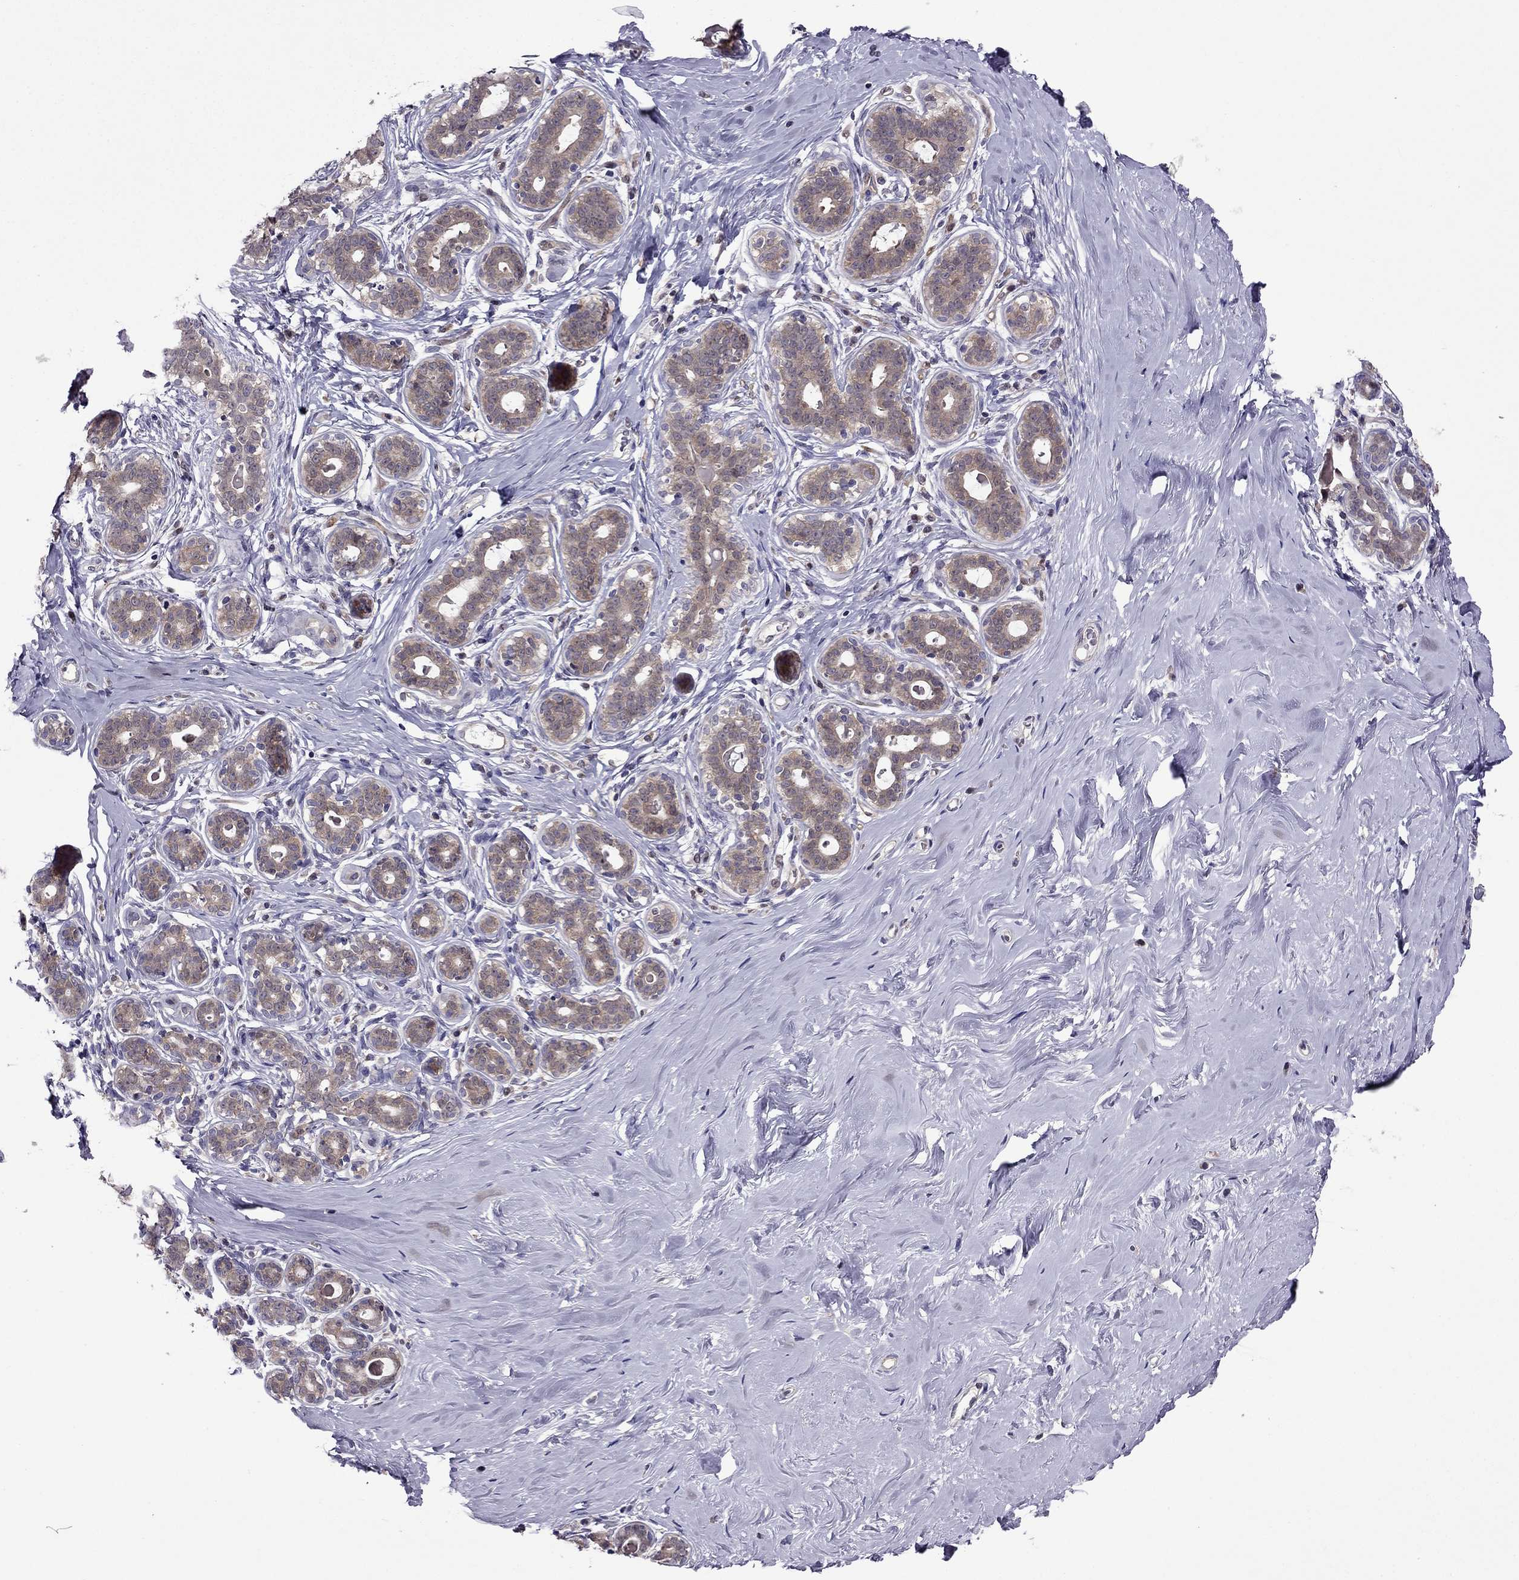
{"staining": {"intensity": "negative", "quantity": "none", "location": "none"}, "tissue": "breast", "cell_type": "Adipocytes", "image_type": "normal", "snomed": [{"axis": "morphology", "description": "Normal tissue, NOS"}, {"axis": "topography", "description": "Skin"}, {"axis": "topography", "description": "Breast"}], "caption": "Immunohistochemistry histopathology image of normal breast: breast stained with DAB (3,3'-diaminobenzidine) reveals no significant protein expression in adipocytes.", "gene": "CDK5", "patient": {"sex": "female", "age": 43}}